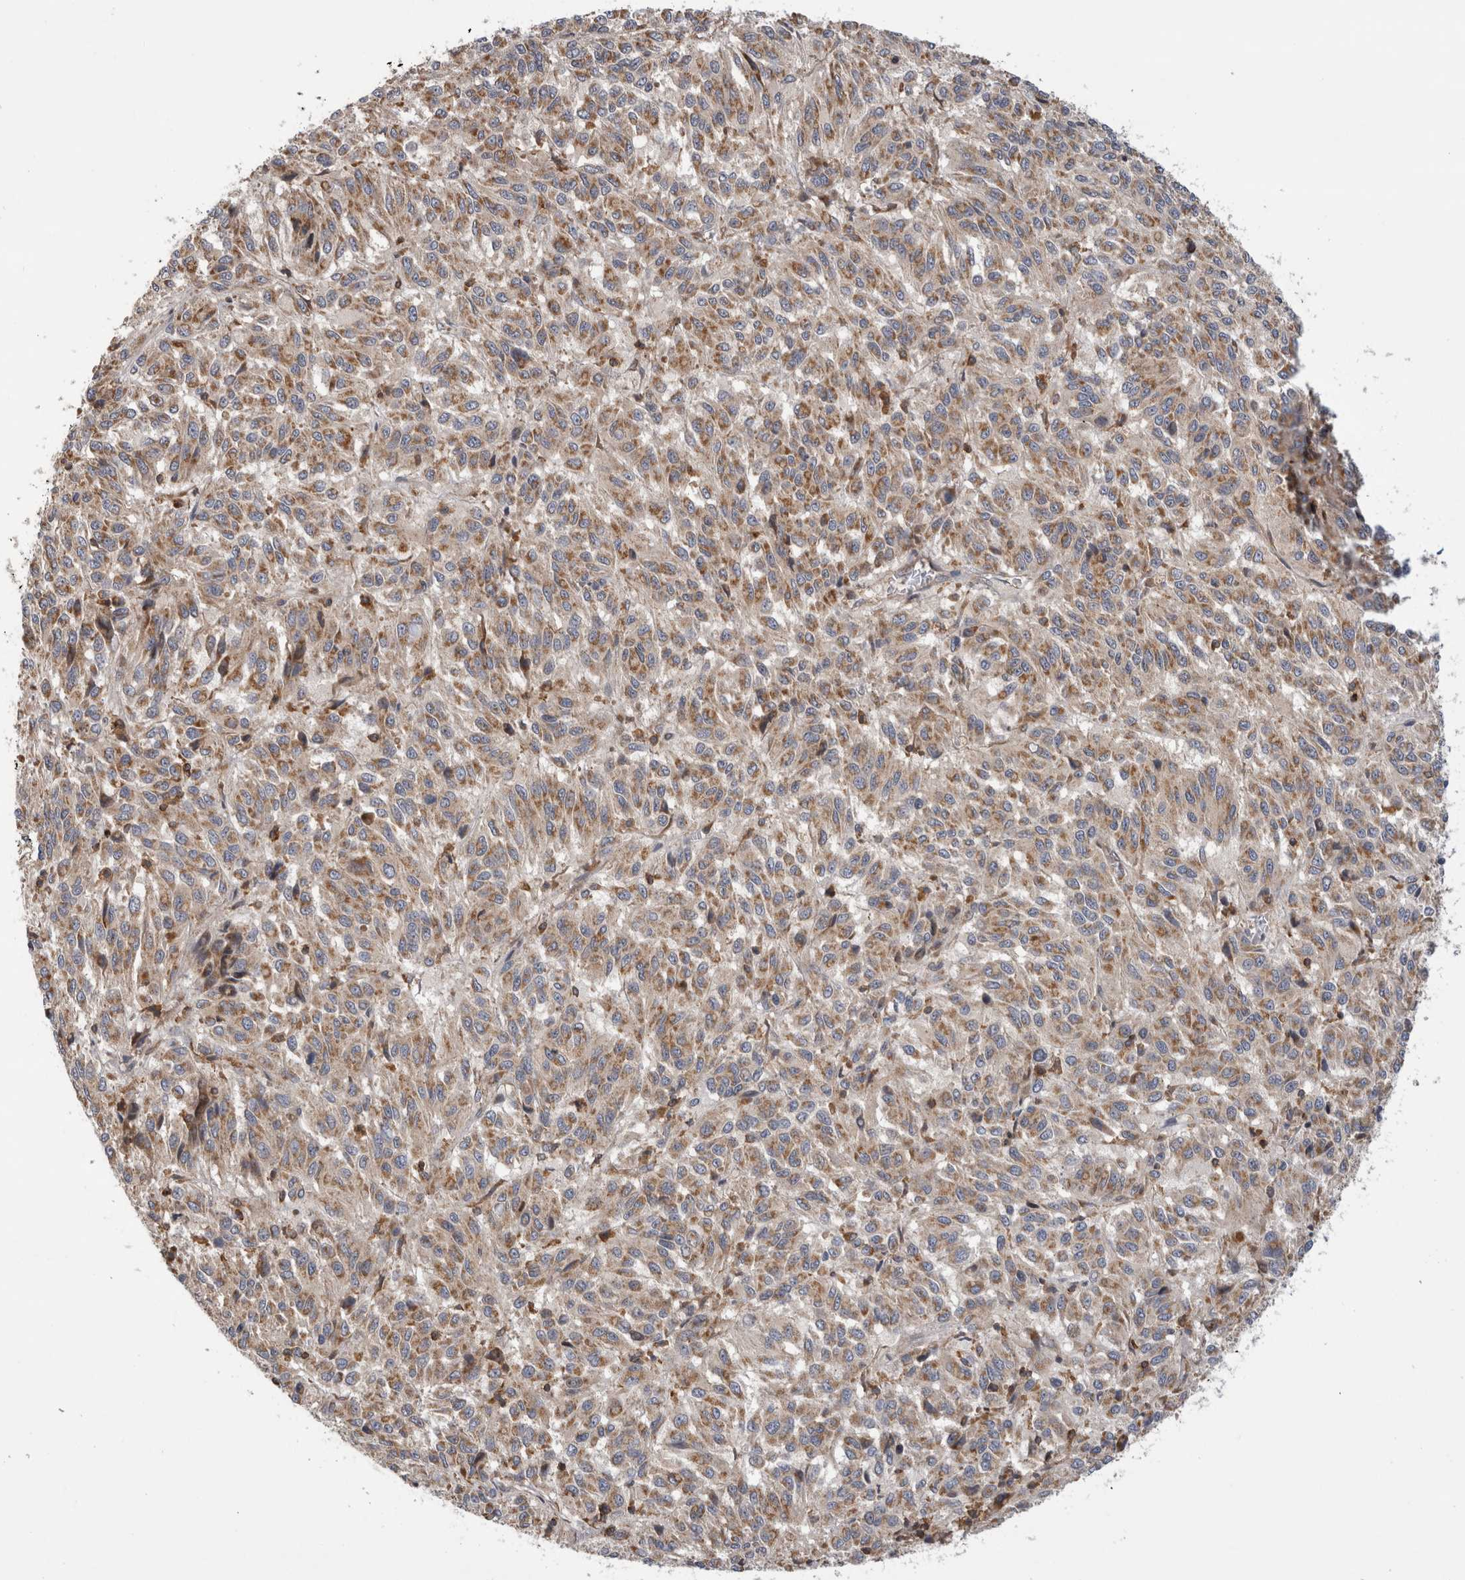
{"staining": {"intensity": "moderate", "quantity": ">75%", "location": "cytoplasmic/membranous"}, "tissue": "melanoma", "cell_type": "Tumor cells", "image_type": "cancer", "snomed": [{"axis": "morphology", "description": "Malignant melanoma, Metastatic site"}, {"axis": "topography", "description": "Lung"}], "caption": "Immunohistochemistry (IHC) (DAB (3,3'-diaminobenzidine)) staining of human malignant melanoma (metastatic site) reveals moderate cytoplasmic/membranous protein positivity in about >75% of tumor cells. (Stains: DAB in brown, nuclei in blue, Microscopy: brightfield microscopy at high magnification).", "gene": "GRIK2", "patient": {"sex": "male", "age": 64}}